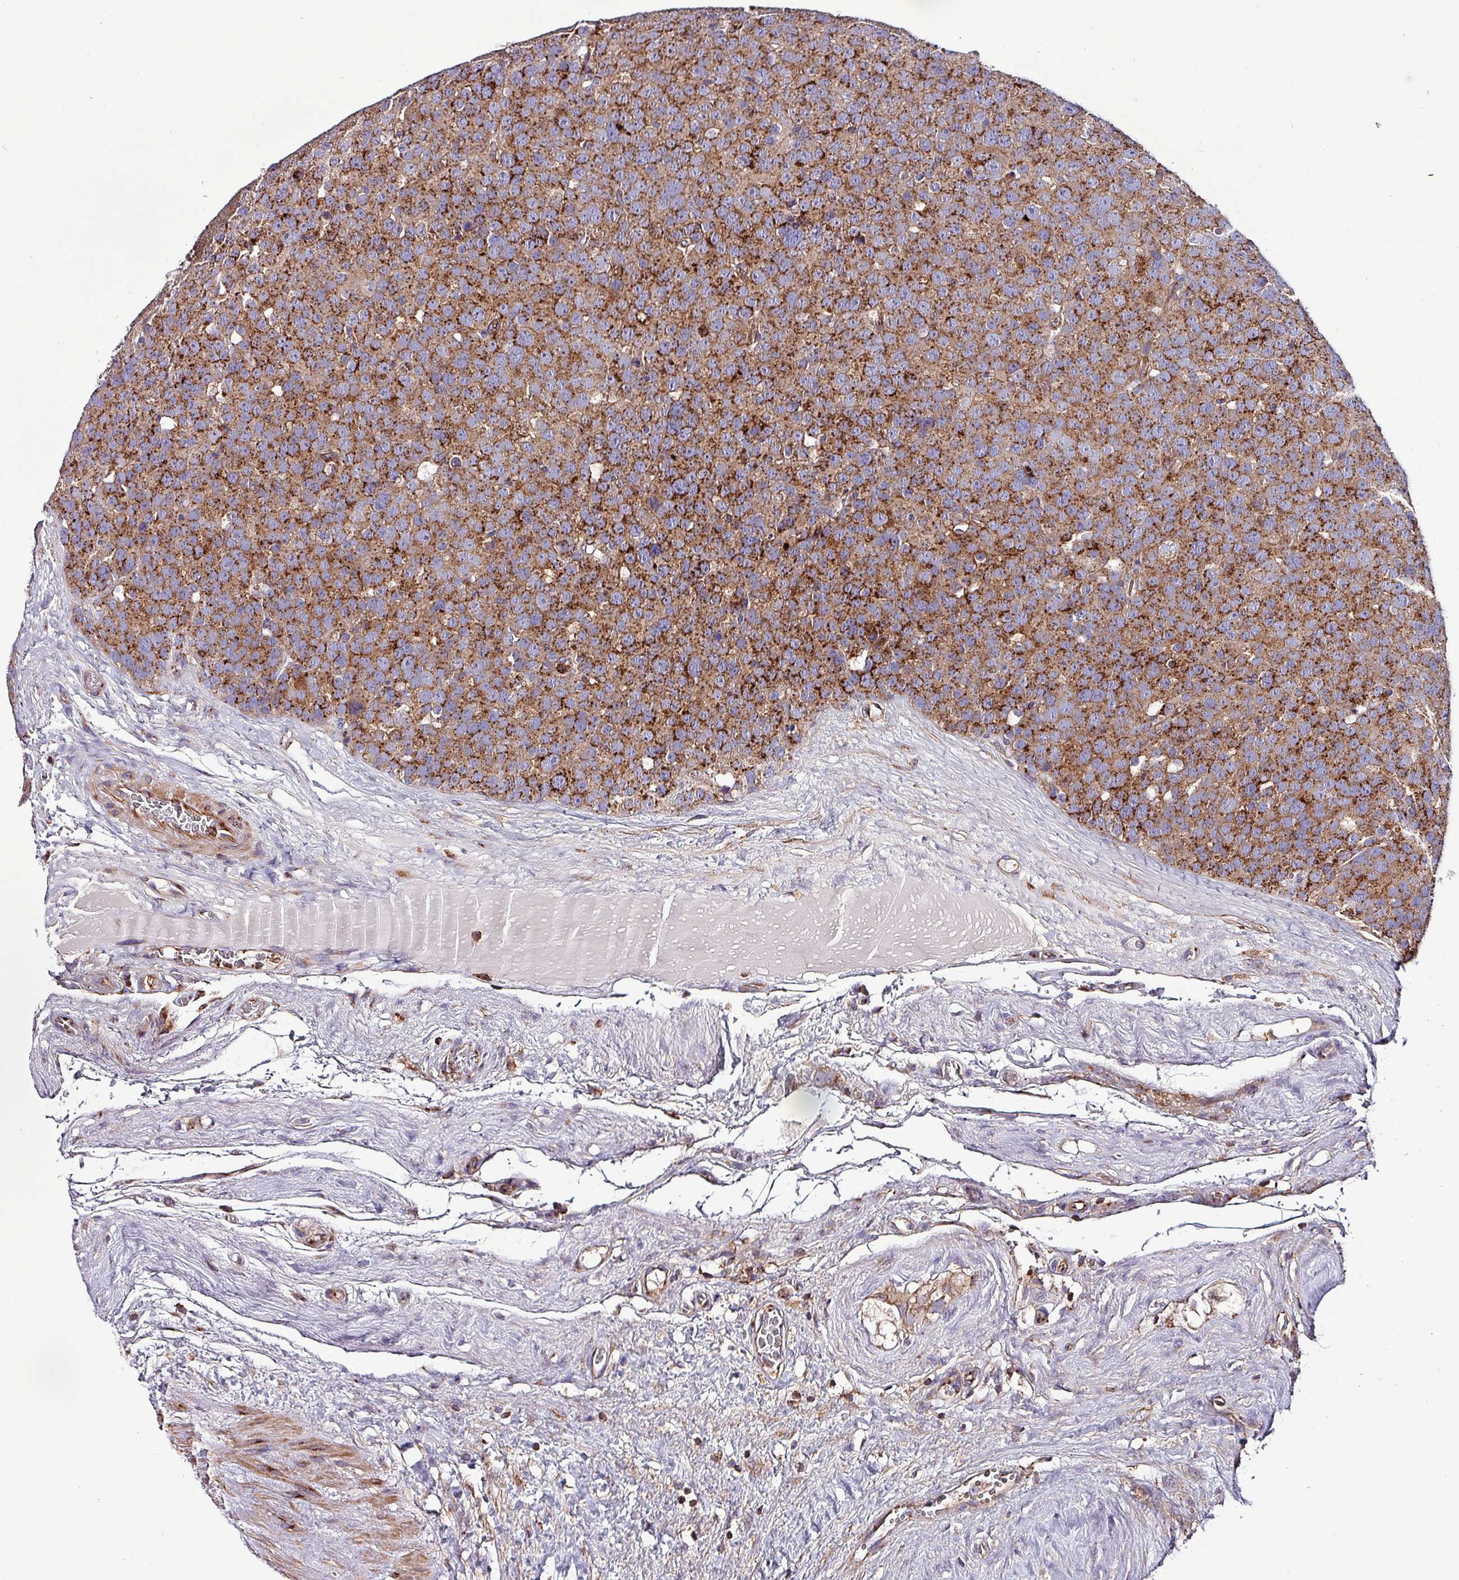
{"staining": {"intensity": "moderate", "quantity": ">75%", "location": "cytoplasmic/membranous"}, "tissue": "testis cancer", "cell_type": "Tumor cells", "image_type": "cancer", "snomed": [{"axis": "morphology", "description": "Seminoma, NOS"}, {"axis": "topography", "description": "Testis"}], "caption": "This histopathology image shows testis cancer stained with IHC to label a protein in brown. The cytoplasmic/membranous of tumor cells show moderate positivity for the protein. Nuclei are counter-stained blue.", "gene": "VAMP4", "patient": {"sex": "male", "age": 71}}